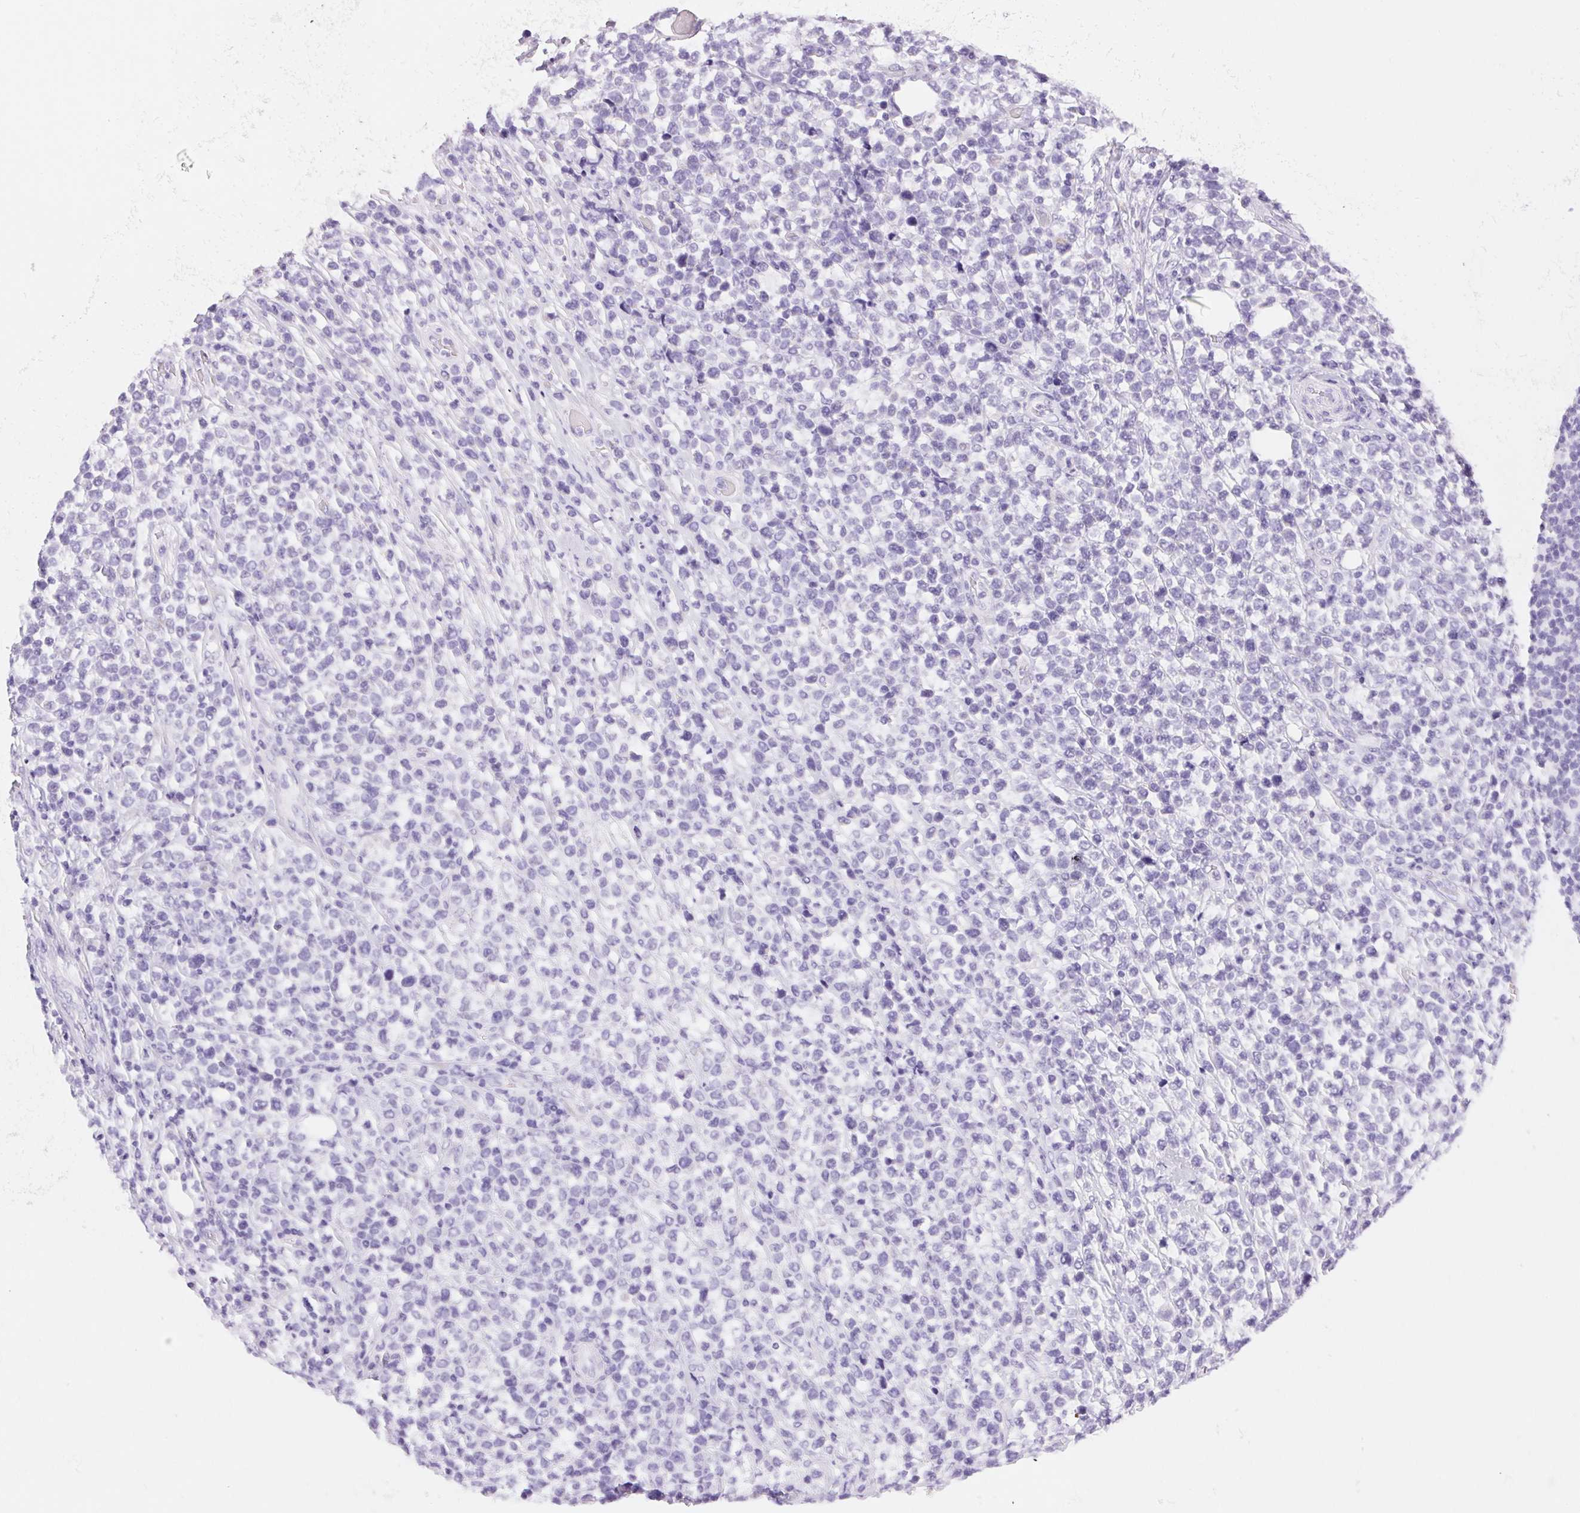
{"staining": {"intensity": "negative", "quantity": "none", "location": "none"}, "tissue": "lymphoma", "cell_type": "Tumor cells", "image_type": "cancer", "snomed": [{"axis": "morphology", "description": "Malignant lymphoma, non-Hodgkin's type, High grade"}, {"axis": "topography", "description": "Soft tissue"}], "caption": "There is no significant staining in tumor cells of malignant lymphoma, non-Hodgkin's type (high-grade).", "gene": "SERPINB3", "patient": {"sex": "female", "age": 56}}